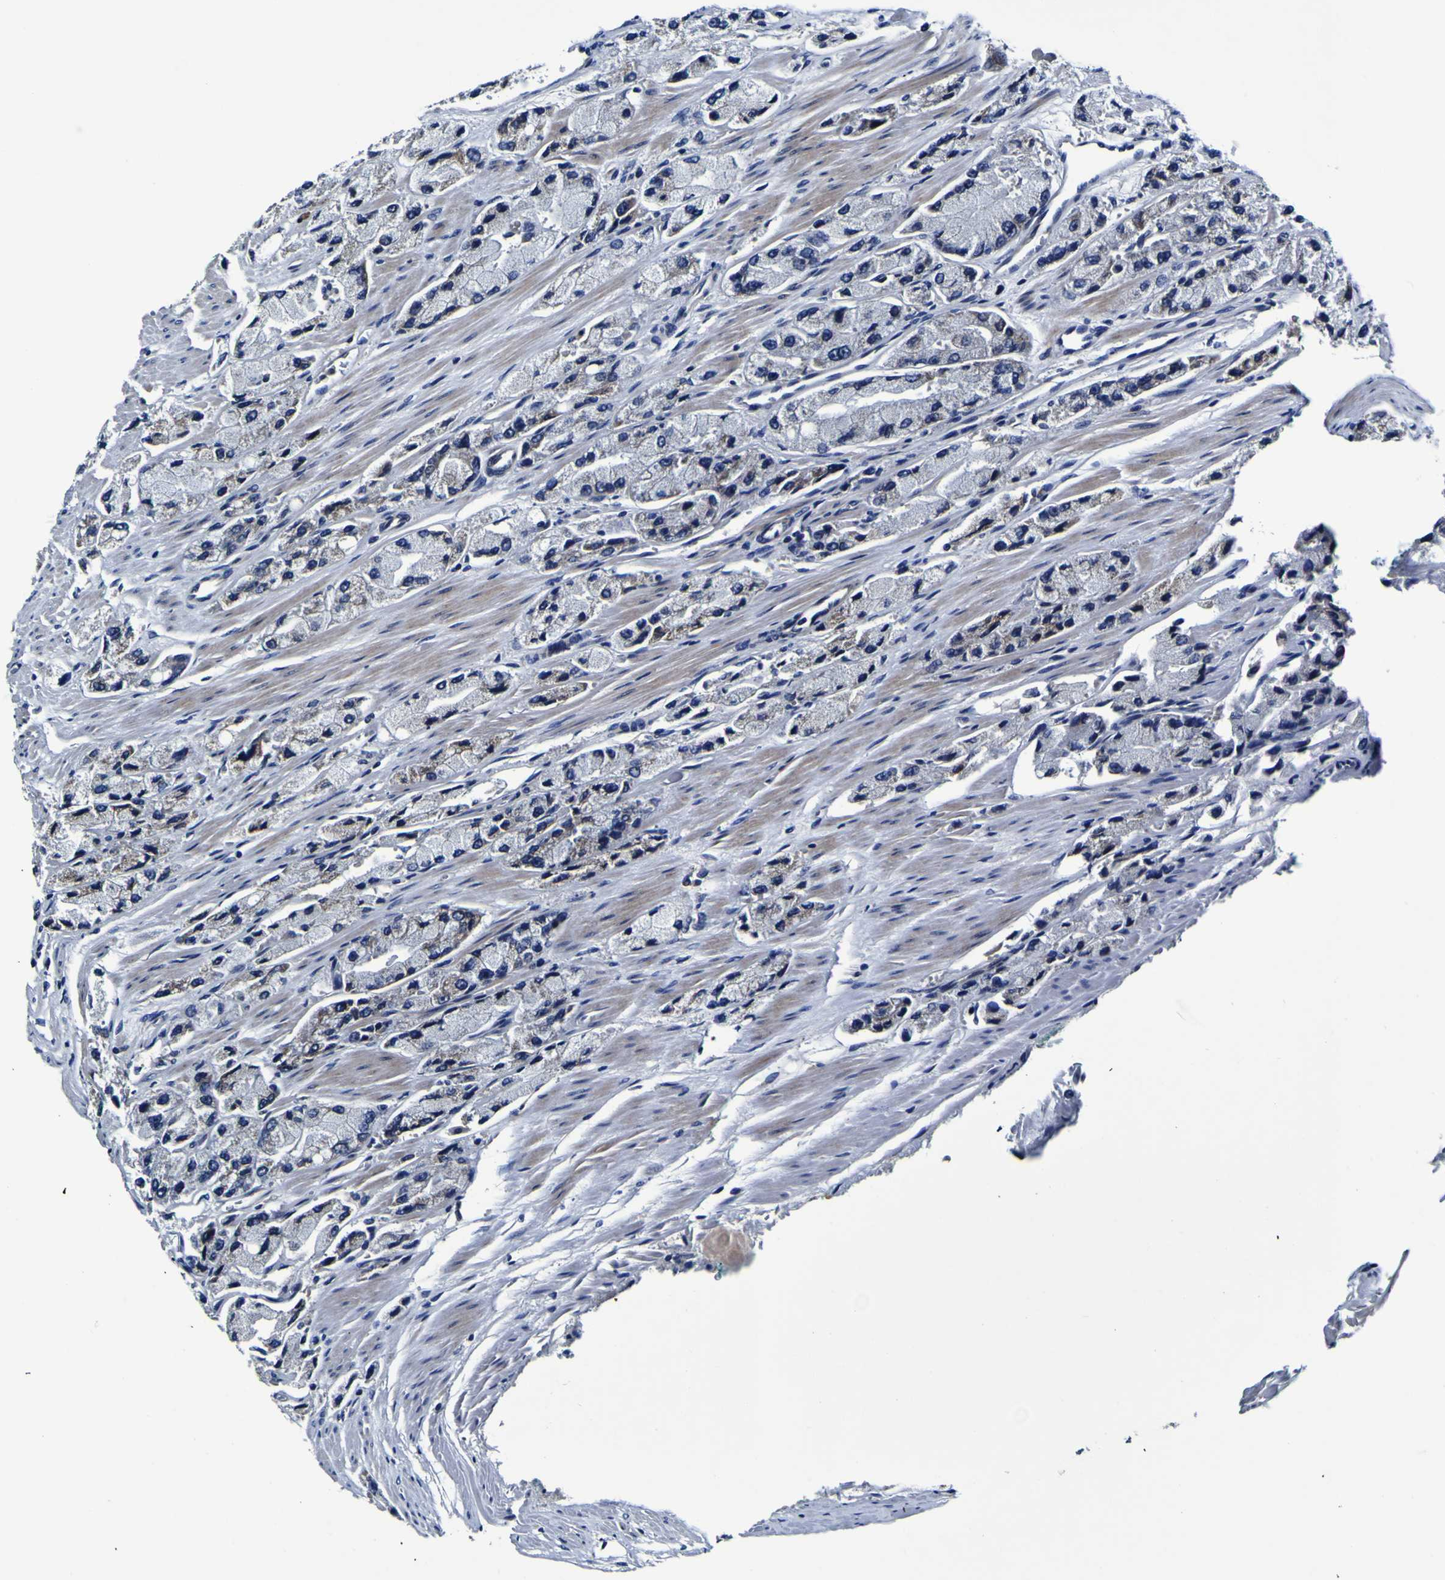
{"staining": {"intensity": "negative", "quantity": "none", "location": "none"}, "tissue": "prostate cancer", "cell_type": "Tumor cells", "image_type": "cancer", "snomed": [{"axis": "morphology", "description": "Adenocarcinoma, High grade"}, {"axis": "topography", "description": "Prostate"}], "caption": "Tumor cells show no significant positivity in prostate cancer.", "gene": "PANK4", "patient": {"sex": "male", "age": 58}}